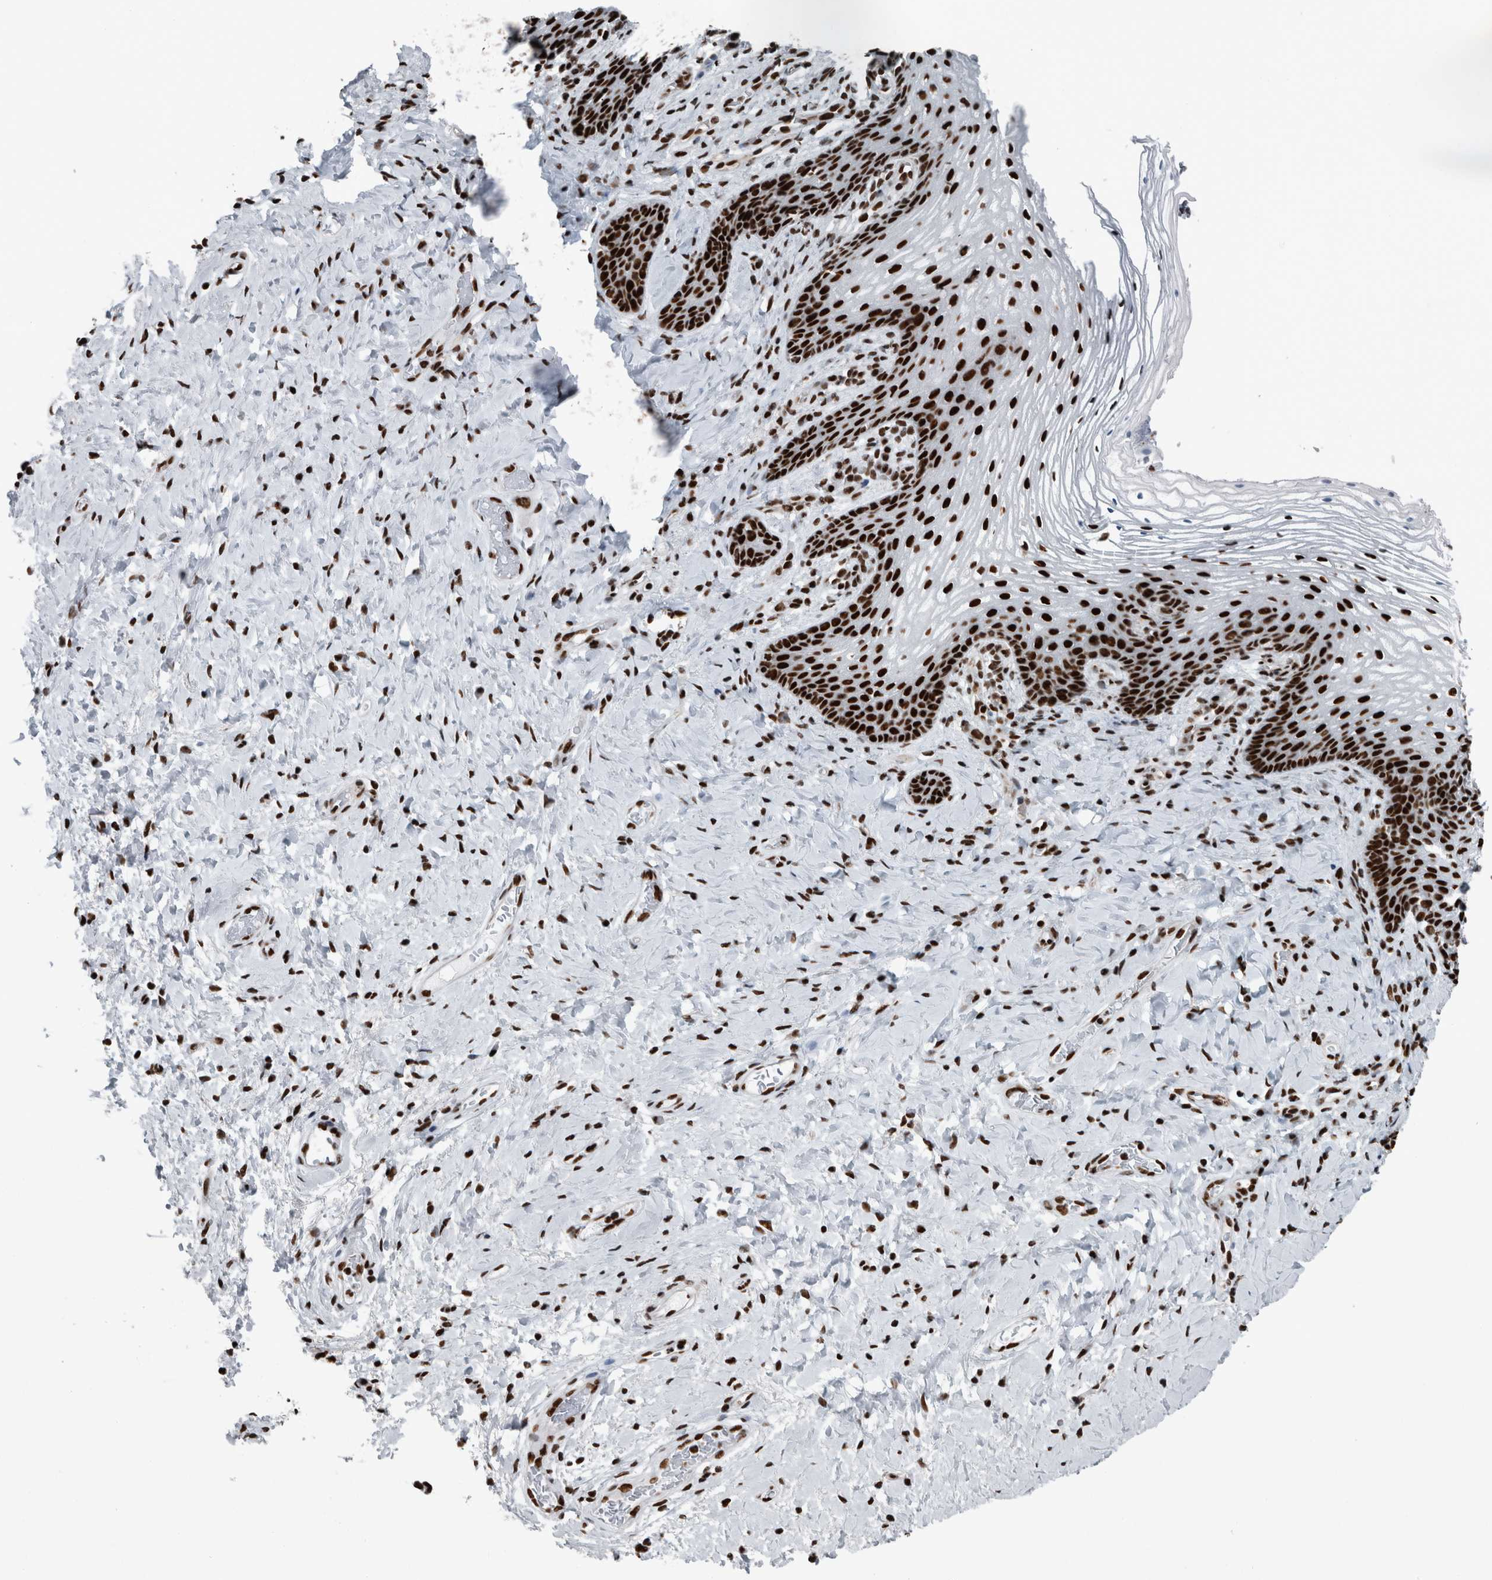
{"staining": {"intensity": "strong", "quantity": ">75%", "location": "nuclear"}, "tissue": "vagina", "cell_type": "Squamous epithelial cells", "image_type": "normal", "snomed": [{"axis": "morphology", "description": "Normal tissue, NOS"}, {"axis": "topography", "description": "Vagina"}], "caption": "Vagina stained for a protein (brown) shows strong nuclear positive expression in about >75% of squamous epithelial cells.", "gene": "DNMT3A", "patient": {"sex": "female", "age": 60}}